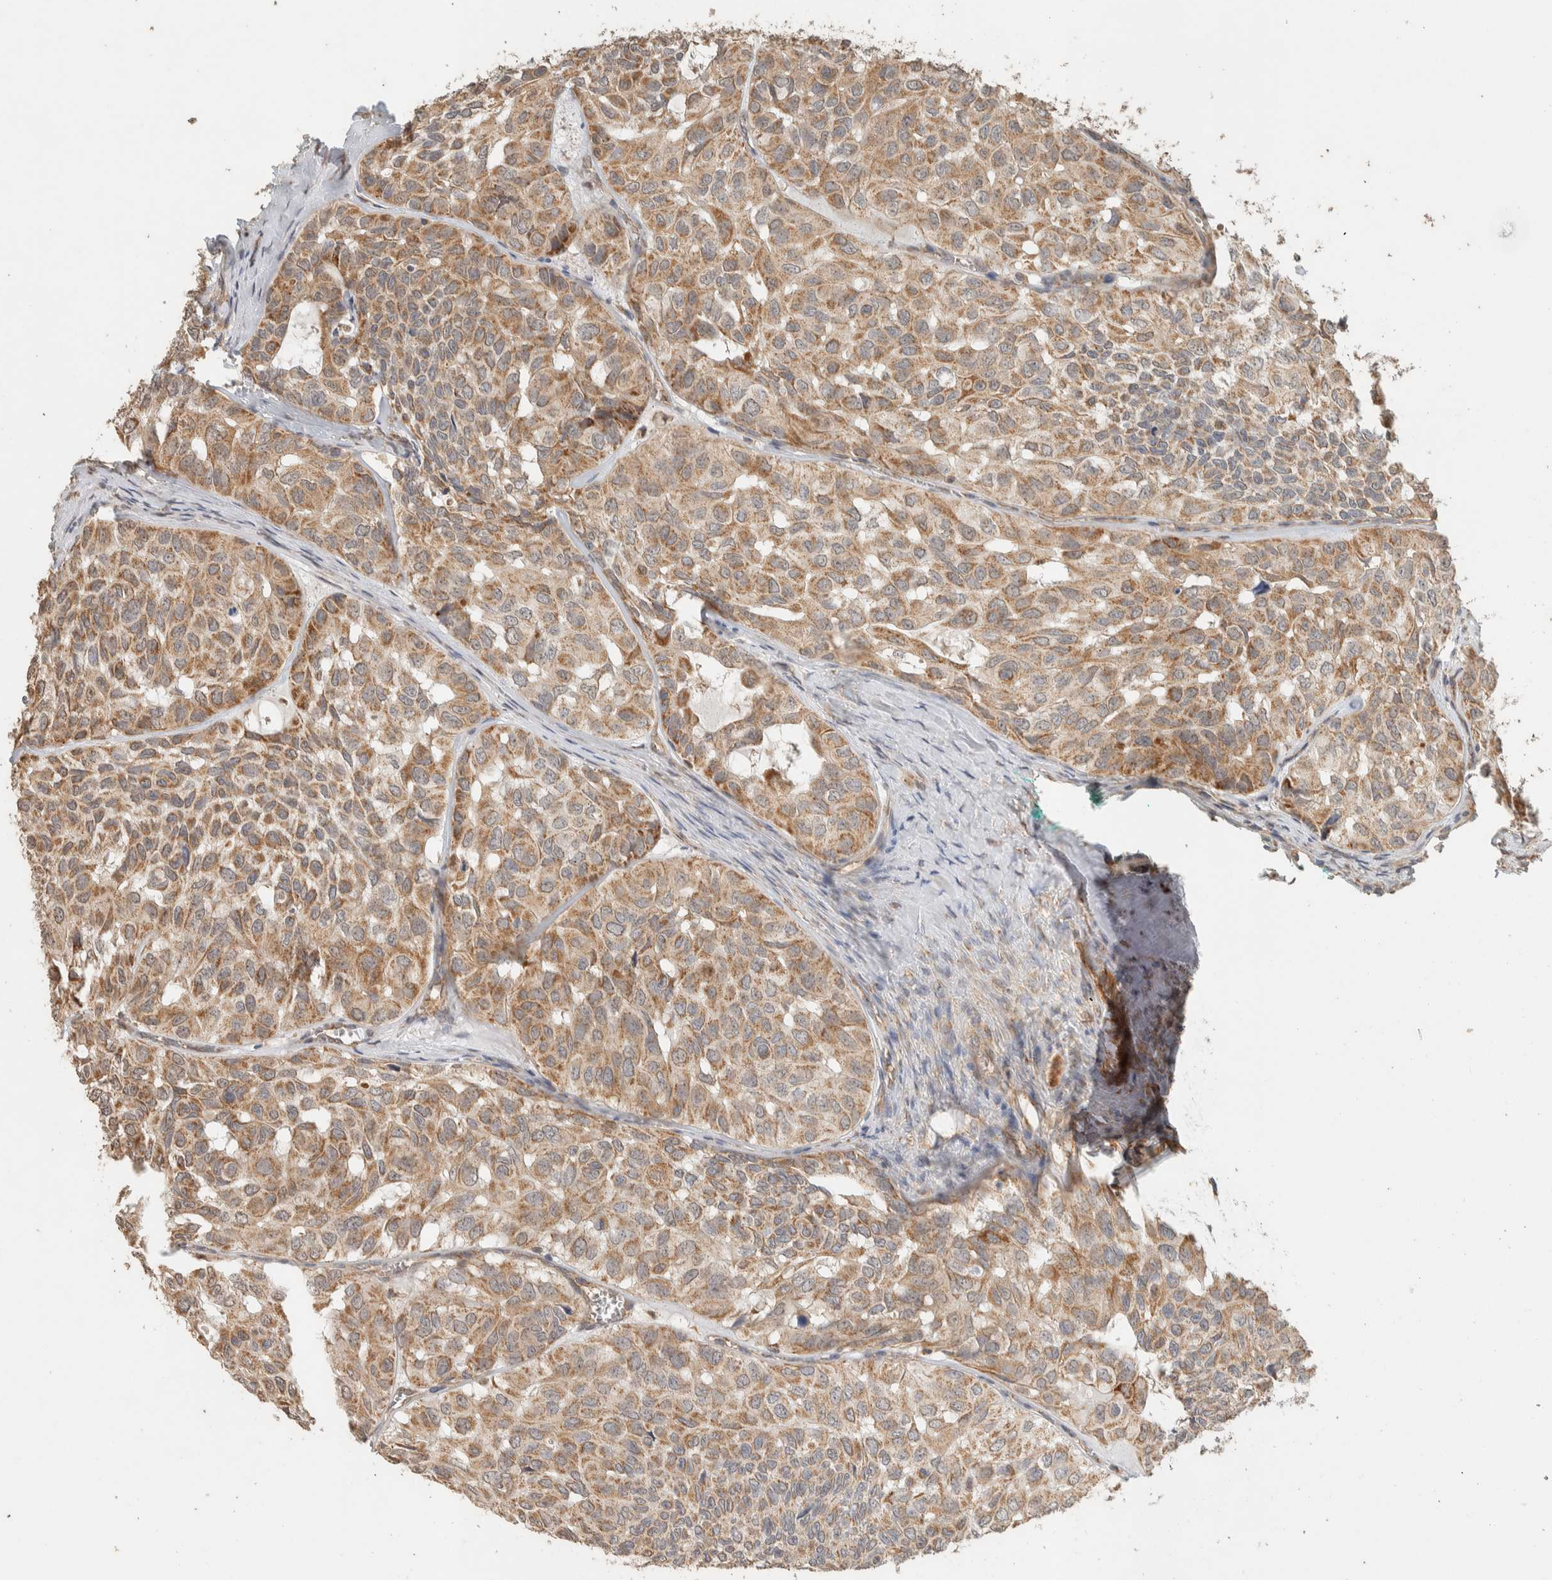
{"staining": {"intensity": "moderate", "quantity": ">75%", "location": "cytoplasmic/membranous"}, "tissue": "head and neck cancer", "cell_type": "Tumor cells", "image_type": "cancer", "snomed": [{"axis": "morphology", "description": "Adenocarcinoma, NOS"}, {"axis": "topography", "description": "Salivary gland, NOS"}, {"axis": "topography", "description": "Head-Neck"}], "caption": "Head and neck adenocarcinoma tissue reveals moderate cytoplasmic/membranous positivity in approximately >75% of tumor cells, visualized by immunohistochemistry.", "gene": "PDE7B", "patient": {"sex": "female", "age": 76}}